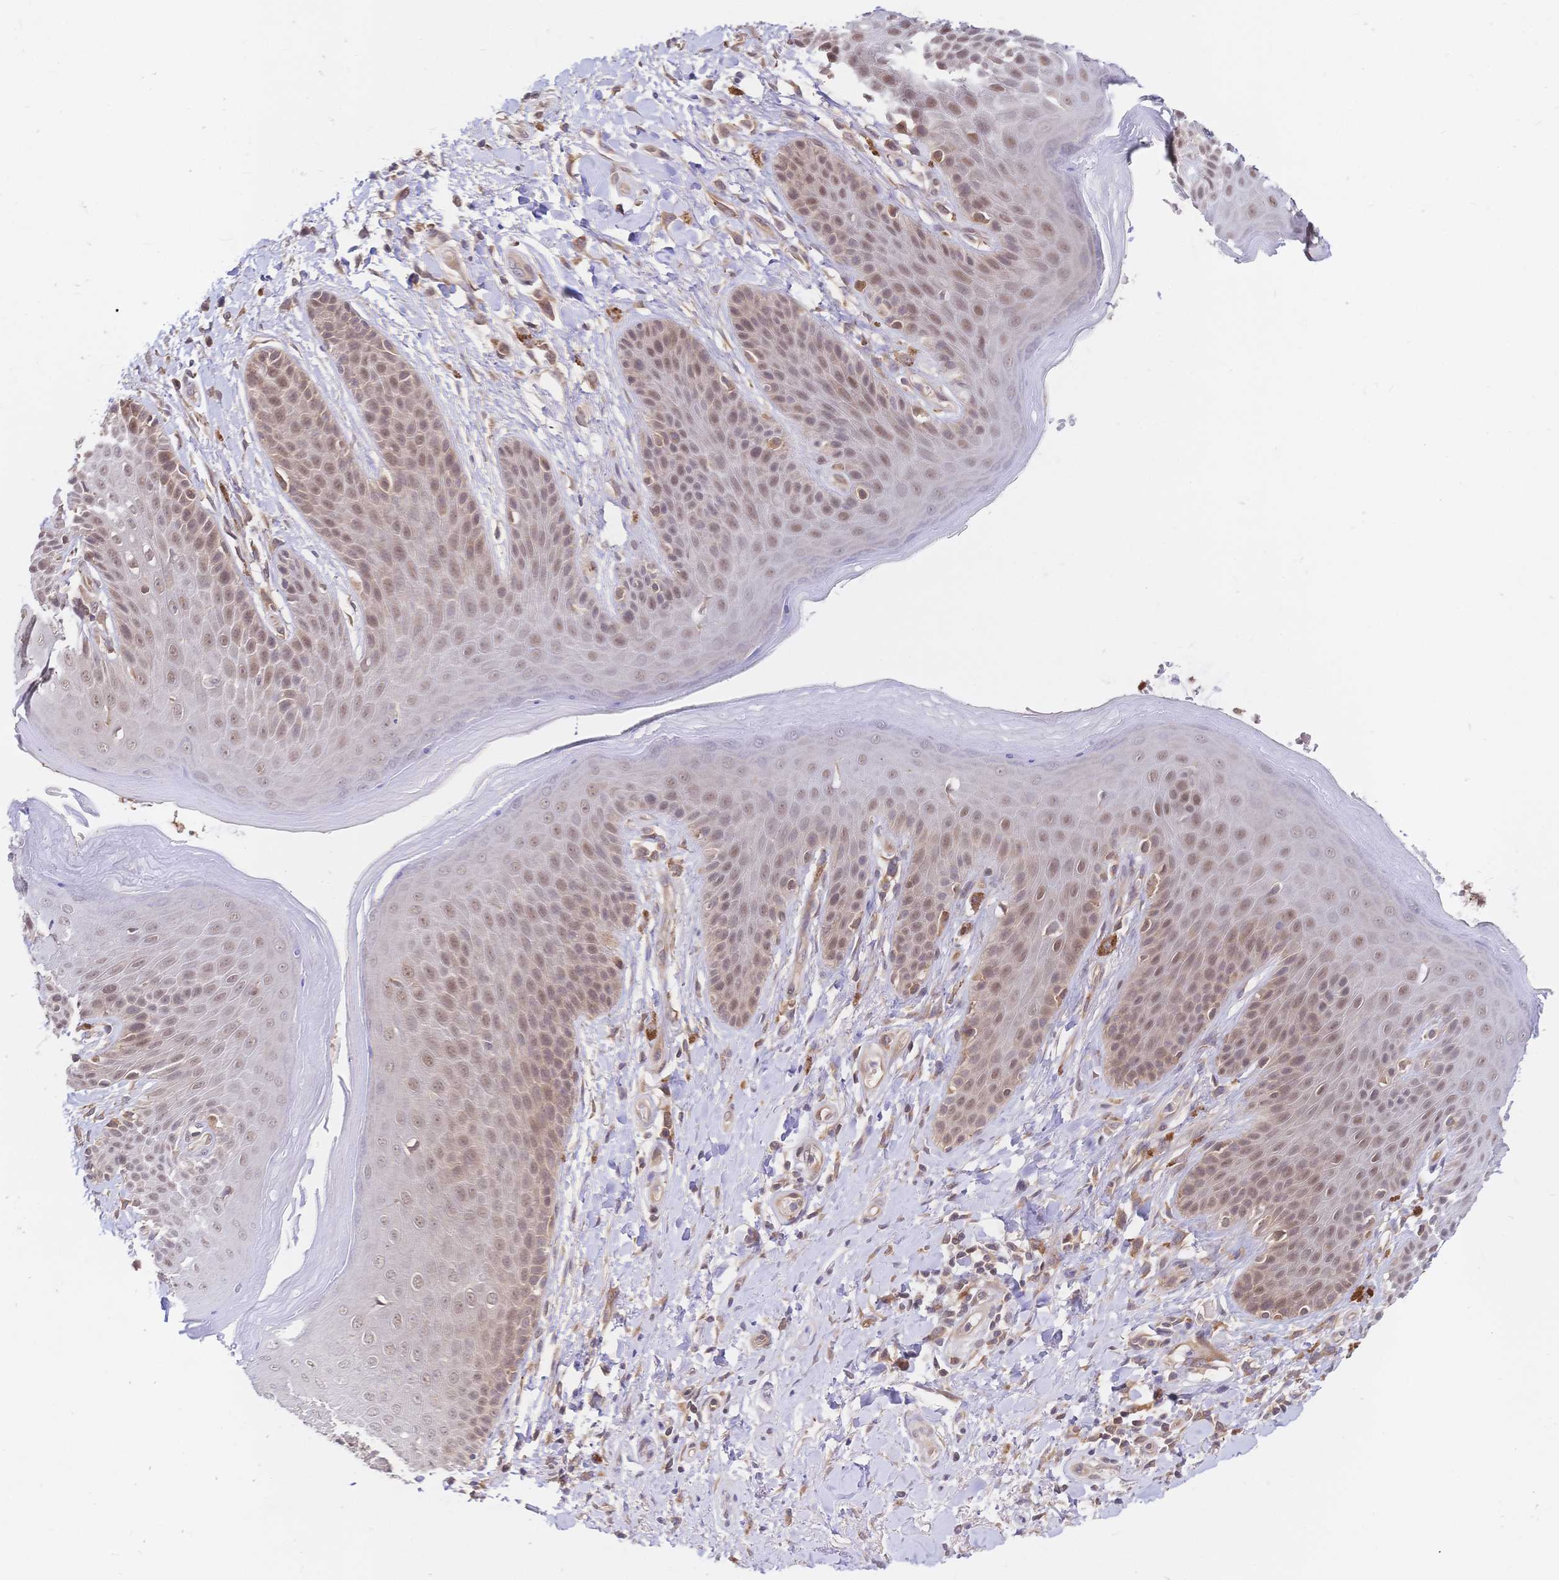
{"staining": {"intensity": "moderate", "quantity": ">75%", "location": "nuclear"}, "tissue": "skin", "cell_type": "Epidermal cells", "image_type": "normal", "snomed": [{"axis": "morphology", "description": "Normal tissue, NOS"}, {"axis": "topography", "description": "Anal"}, {"axis": "topography", "description": "Peripheral nerve tissue"}], "caption": "Protein expression analysis of benign human skin reveals moderate nuclear positivity in approximately >75% of epidermal cells. The staining is performed using DAB brown chromogen to label protein expression. The nuclei are counter-stained blue using hematoxylin.", "gene": "LMO4", "patient": {"sex": "male", "age": 51}}